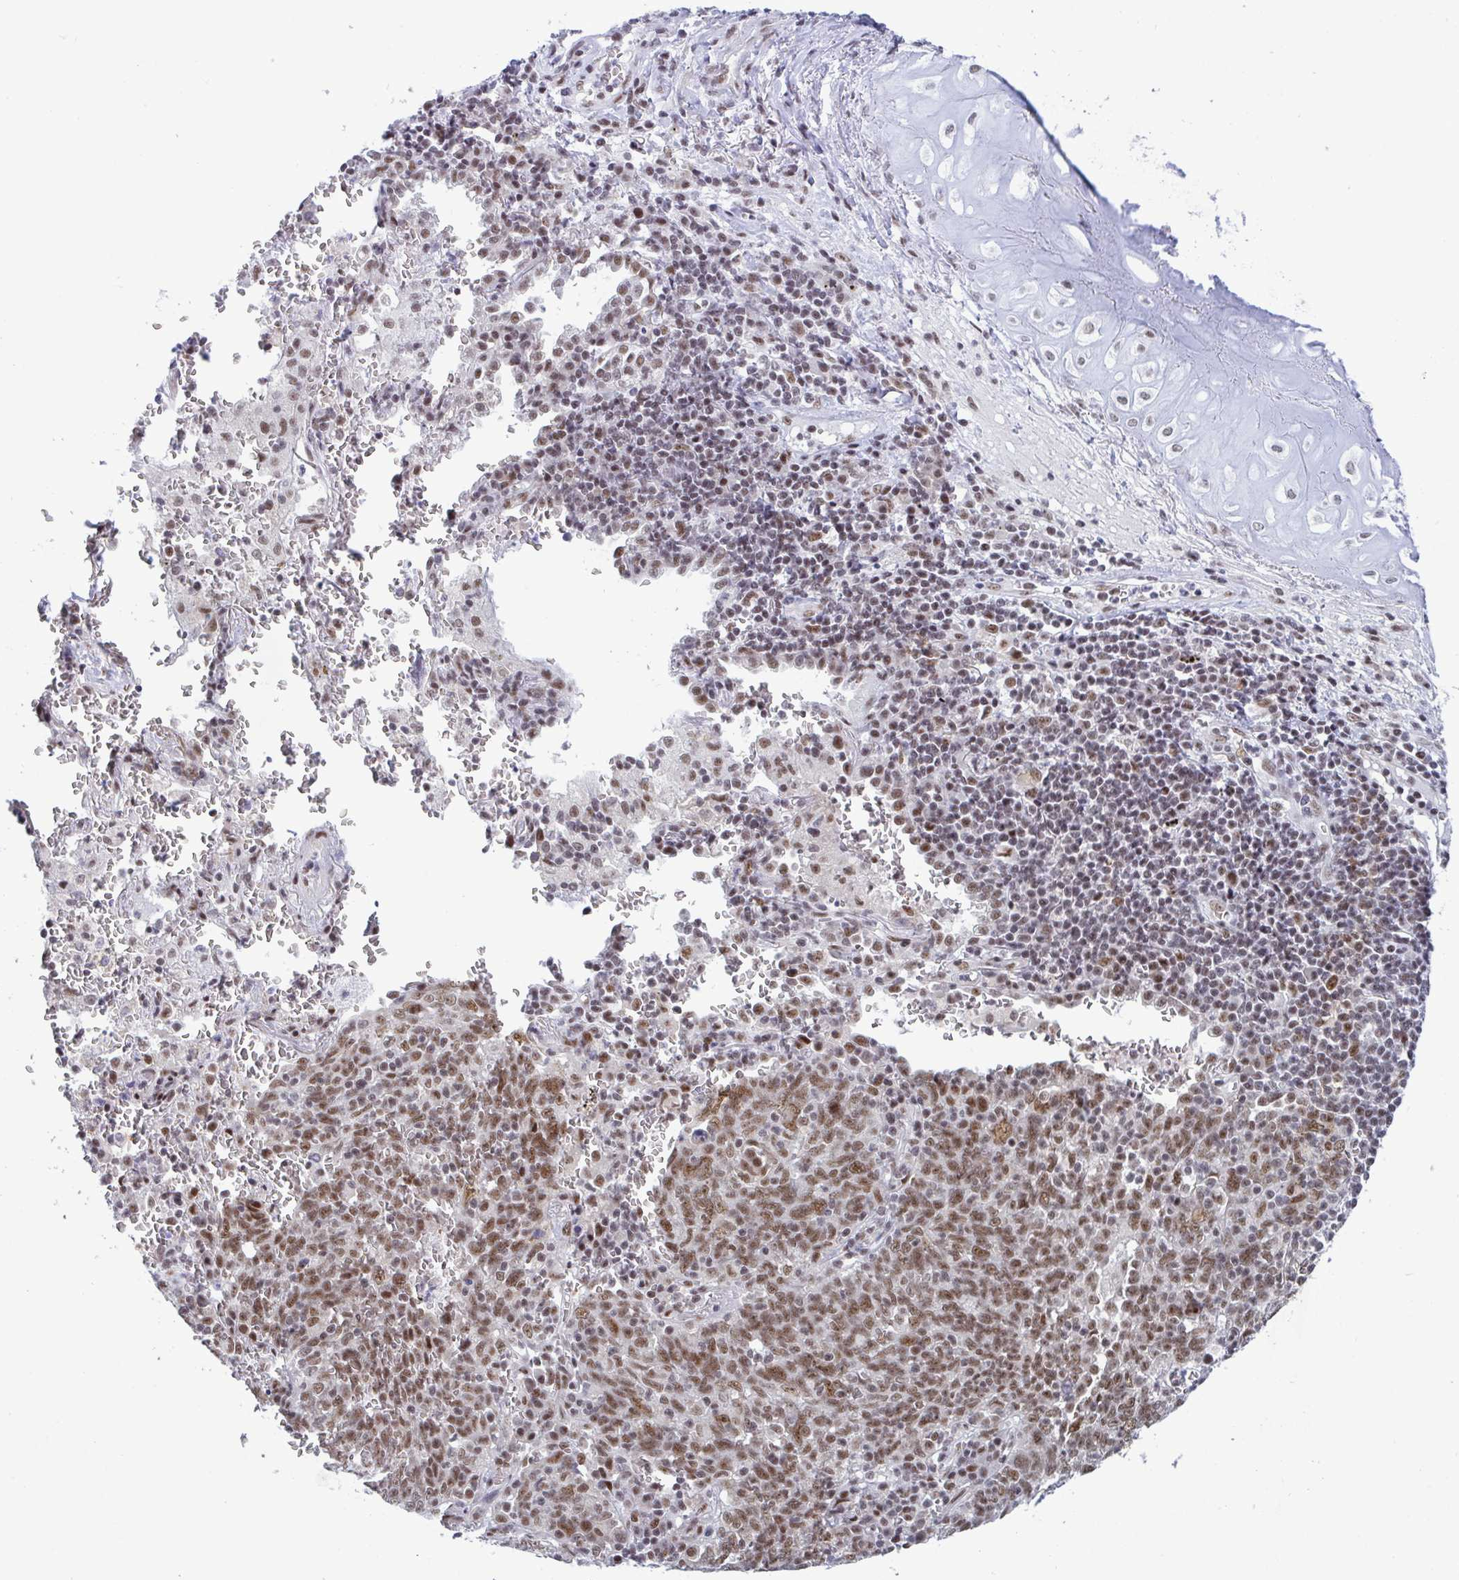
{"staining": {"intensity": "moderate", "quantity": ">75%", "location": "nuclear"}, "tissue": "lung cancer", "cell_type": "Tumor cells", "image_type": "cancer", "snomed": [{"axis": "morphology", "description": "Squamous cell carcinoma, NOS"}, {"axis": "topography", "description": "Lung"}], "caption": "Moderate nuclear staining is seen in approximately >75% of tumor cells in lung squamous cell carcinoma. Using DAB (3,3'-diaminobenzidine) (brown) and hematoxylin (blue) stains, captured at high magnification using brightfield microscopy.", "gene": "WBP11", "patient": {"sex": "female", "age": 72}}